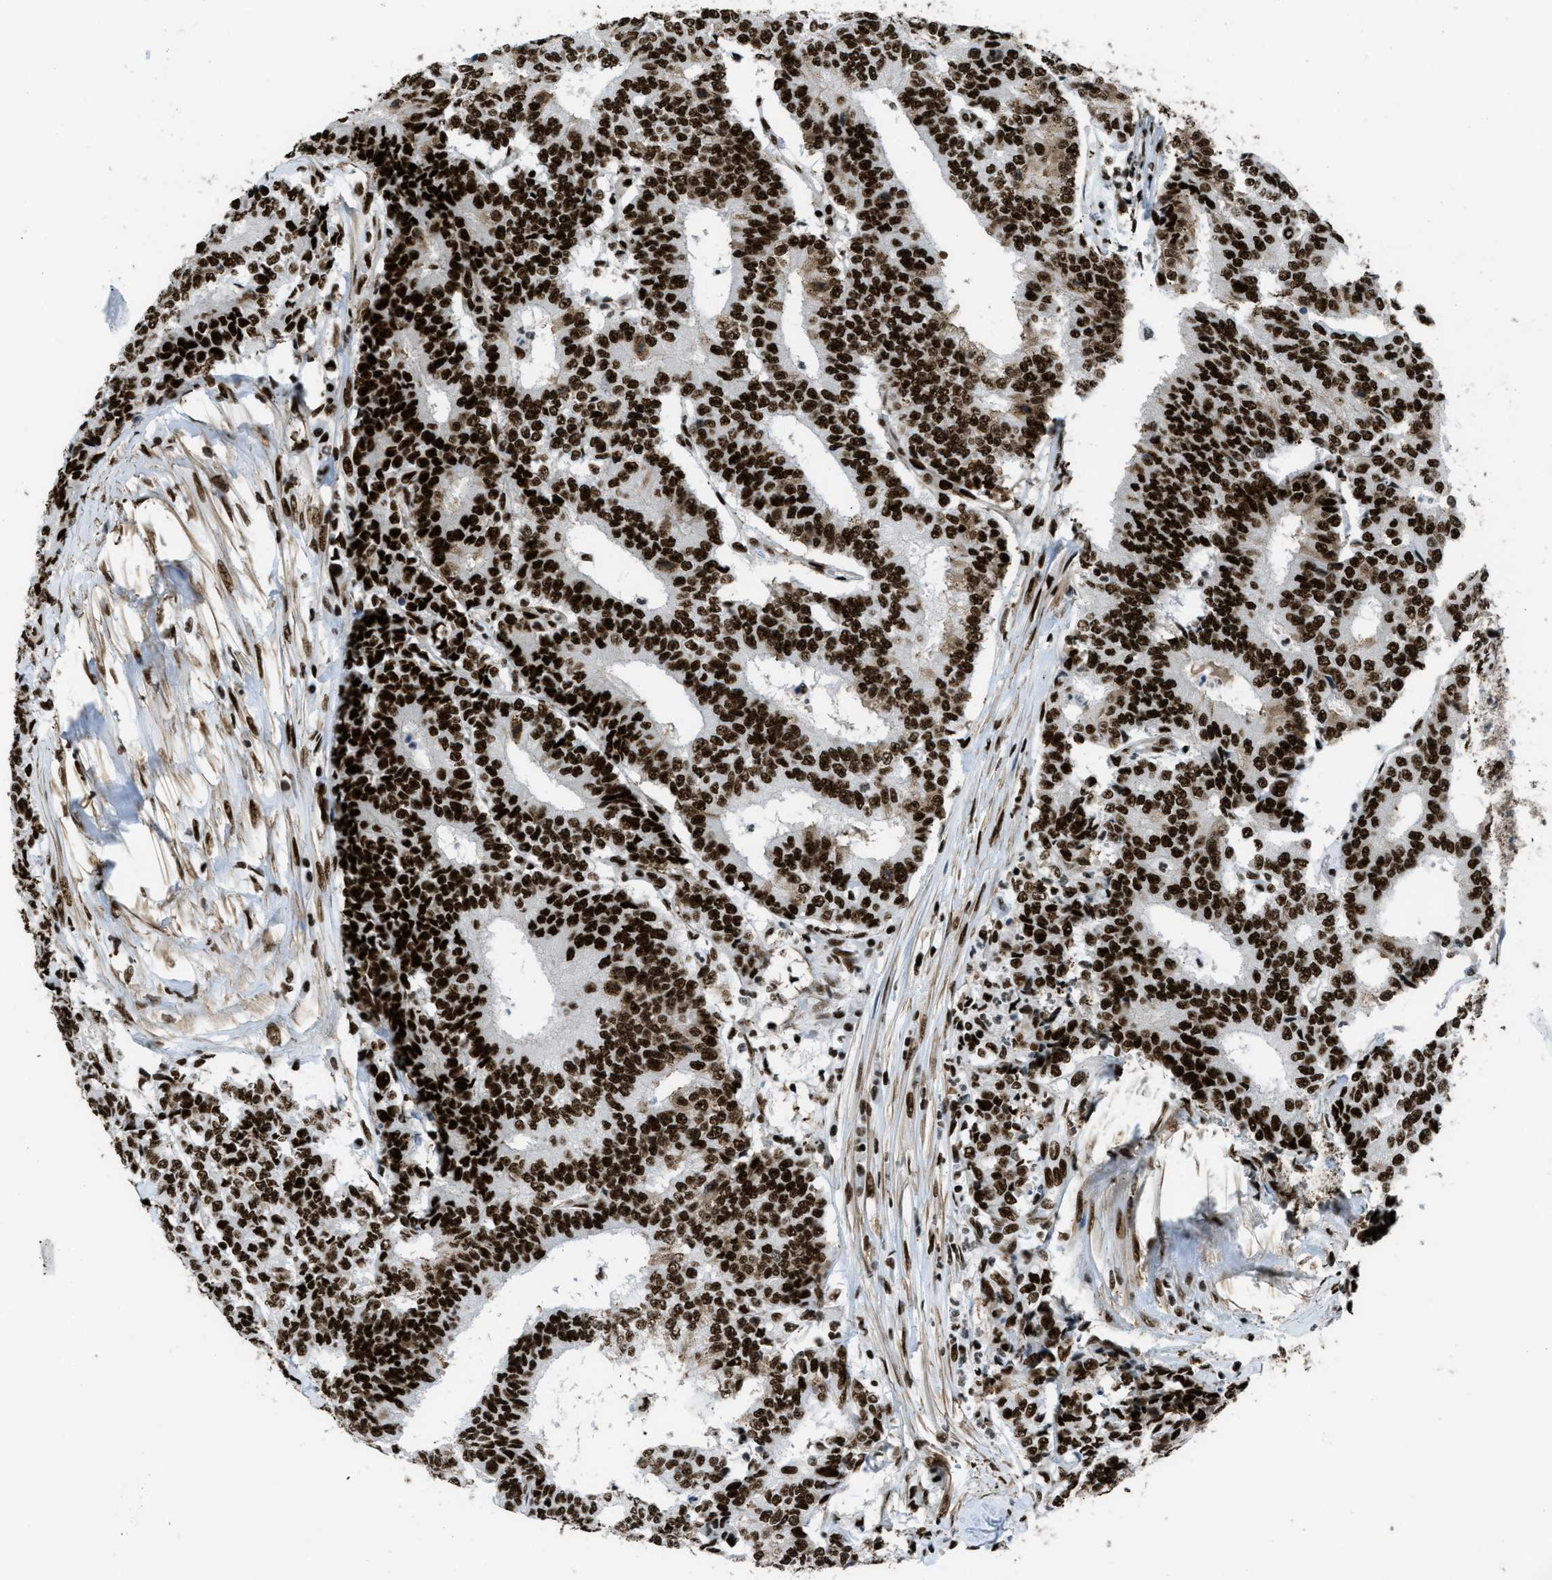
{"staining": {"intensity": "strong", "quantity": ">75%", "location": "cytoplasmic/membranous,nuclear"}, "tissue": "prostate cancer", "cell_type": "Tumor cells", "image_type": "cancer", "snomed": [{"axis": "morphology", "description": "Normal tissue, NOS"}, {"axis": "morphology", "description": "Adenocarcinoma, High grade"}, {"axis": "topography", "description": "Prostate"}, {"axis": "topography", "description": "Seminal veicle"}], "caption": "Protein analysis of prostate cancer (adenocarcinoma (high-grade)) tissue shows strong cytoplasmic/membranous and nuclear staining in about >75% of tumor cells. The staining was performed using DAB (3,3'-diaminobenzidine) to visualize the protein expression in brown, while the nuclei were stained in blue with hematoxylin (Magnification: 20x).", "gene": "ZNF207", "patient": {"sex": "male", "age": 55}}